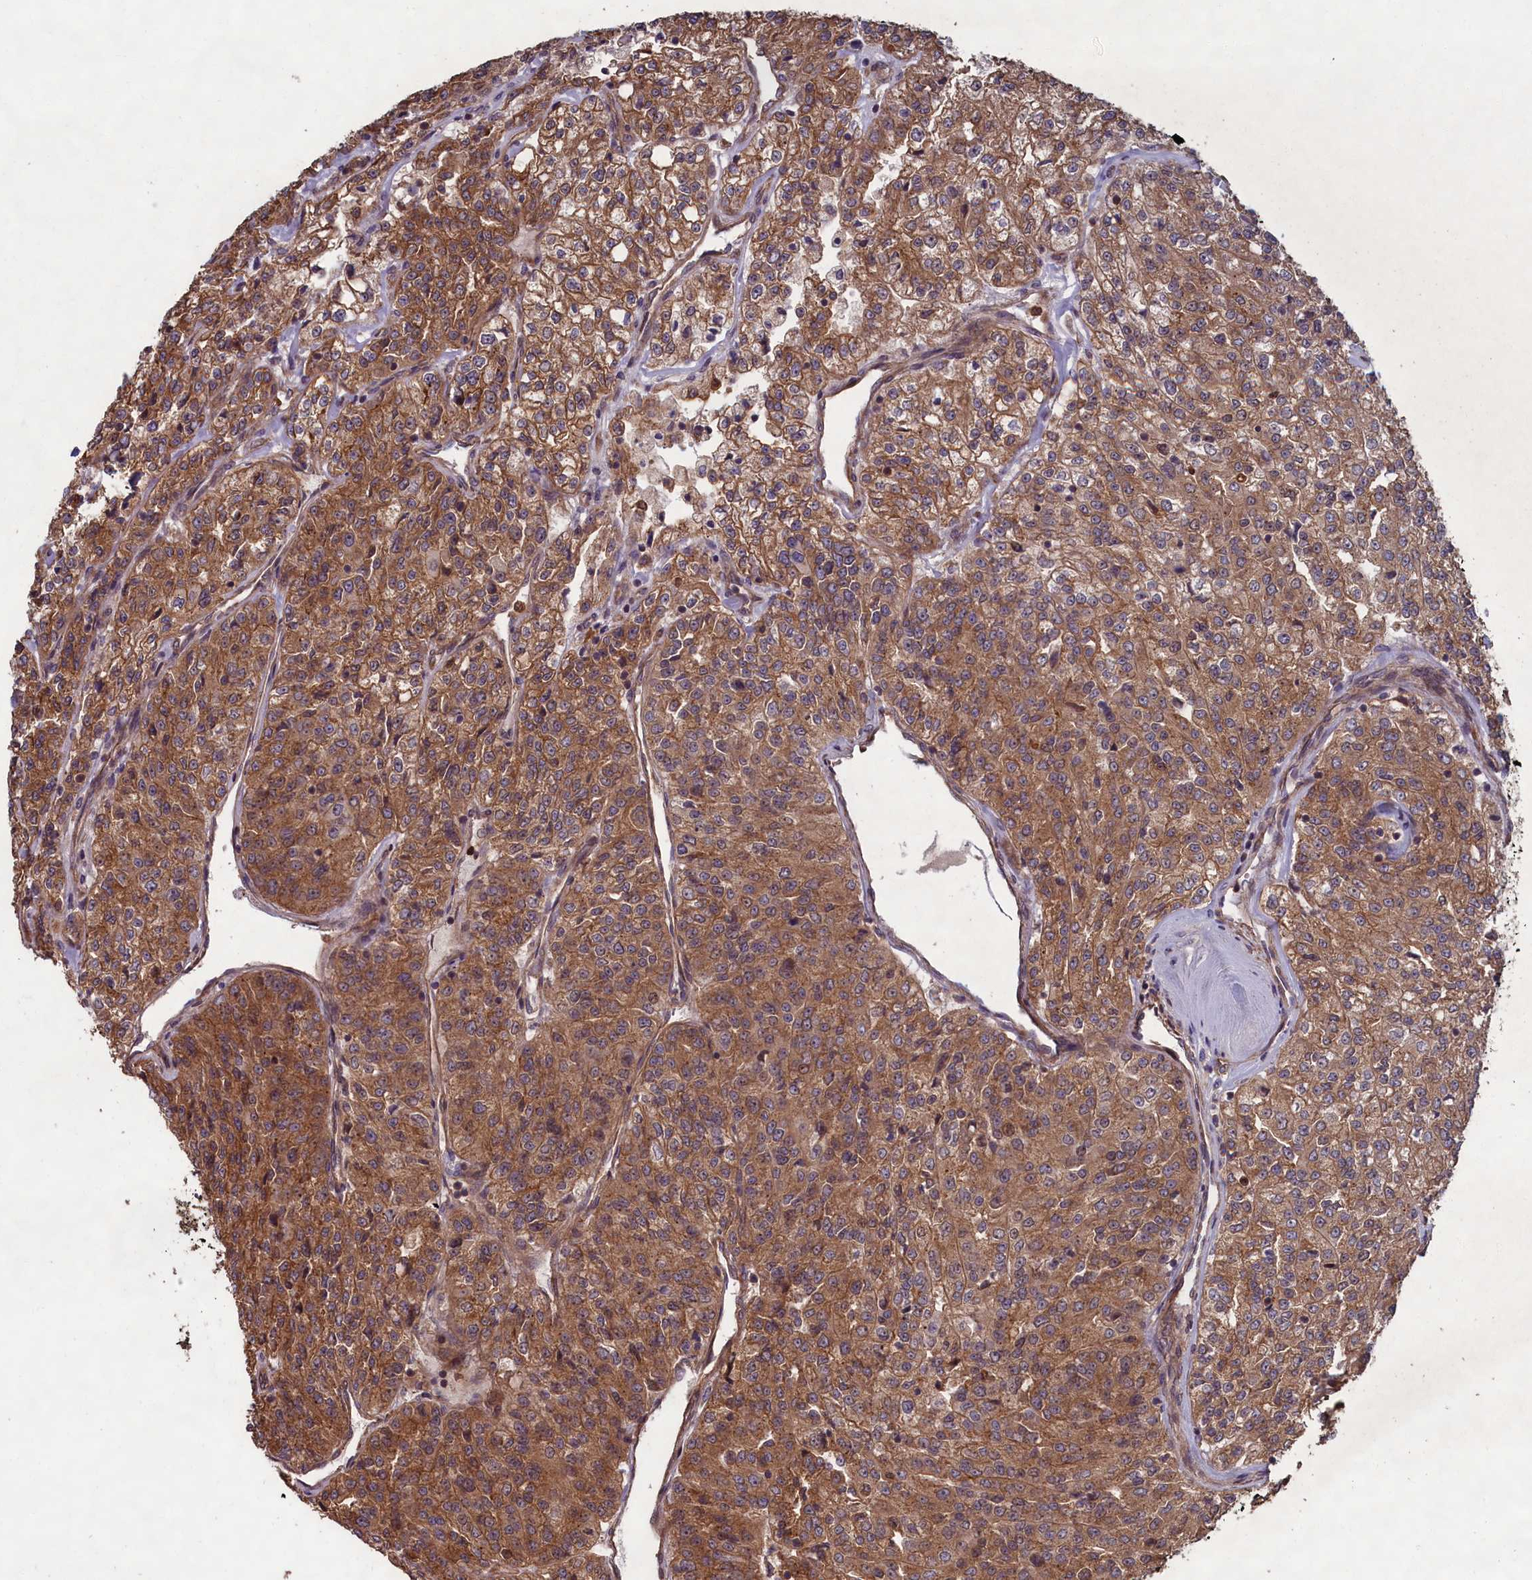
{"staining": {"intensity": "moderate", "quantity": ">75%", "location": "cytoplasmic/membranous"}, "tissue": "renal cancer", "cell_type": "Tumor cells", "image_type": "cancer", "snomed": [{"axis": "morphology", "description": "Adenocarcinoma, NOS"}, {"axis": "topography", "description": "Kidney"}], "caption": "Adenocarcinoma (renal) stained for a protein (brown) displays moderate cytoplasmic/membranous positive positivity in approximately >75% of tumor cells.", "gene": "CCDC124", "patient": {"sex": "female", "age": 63}}